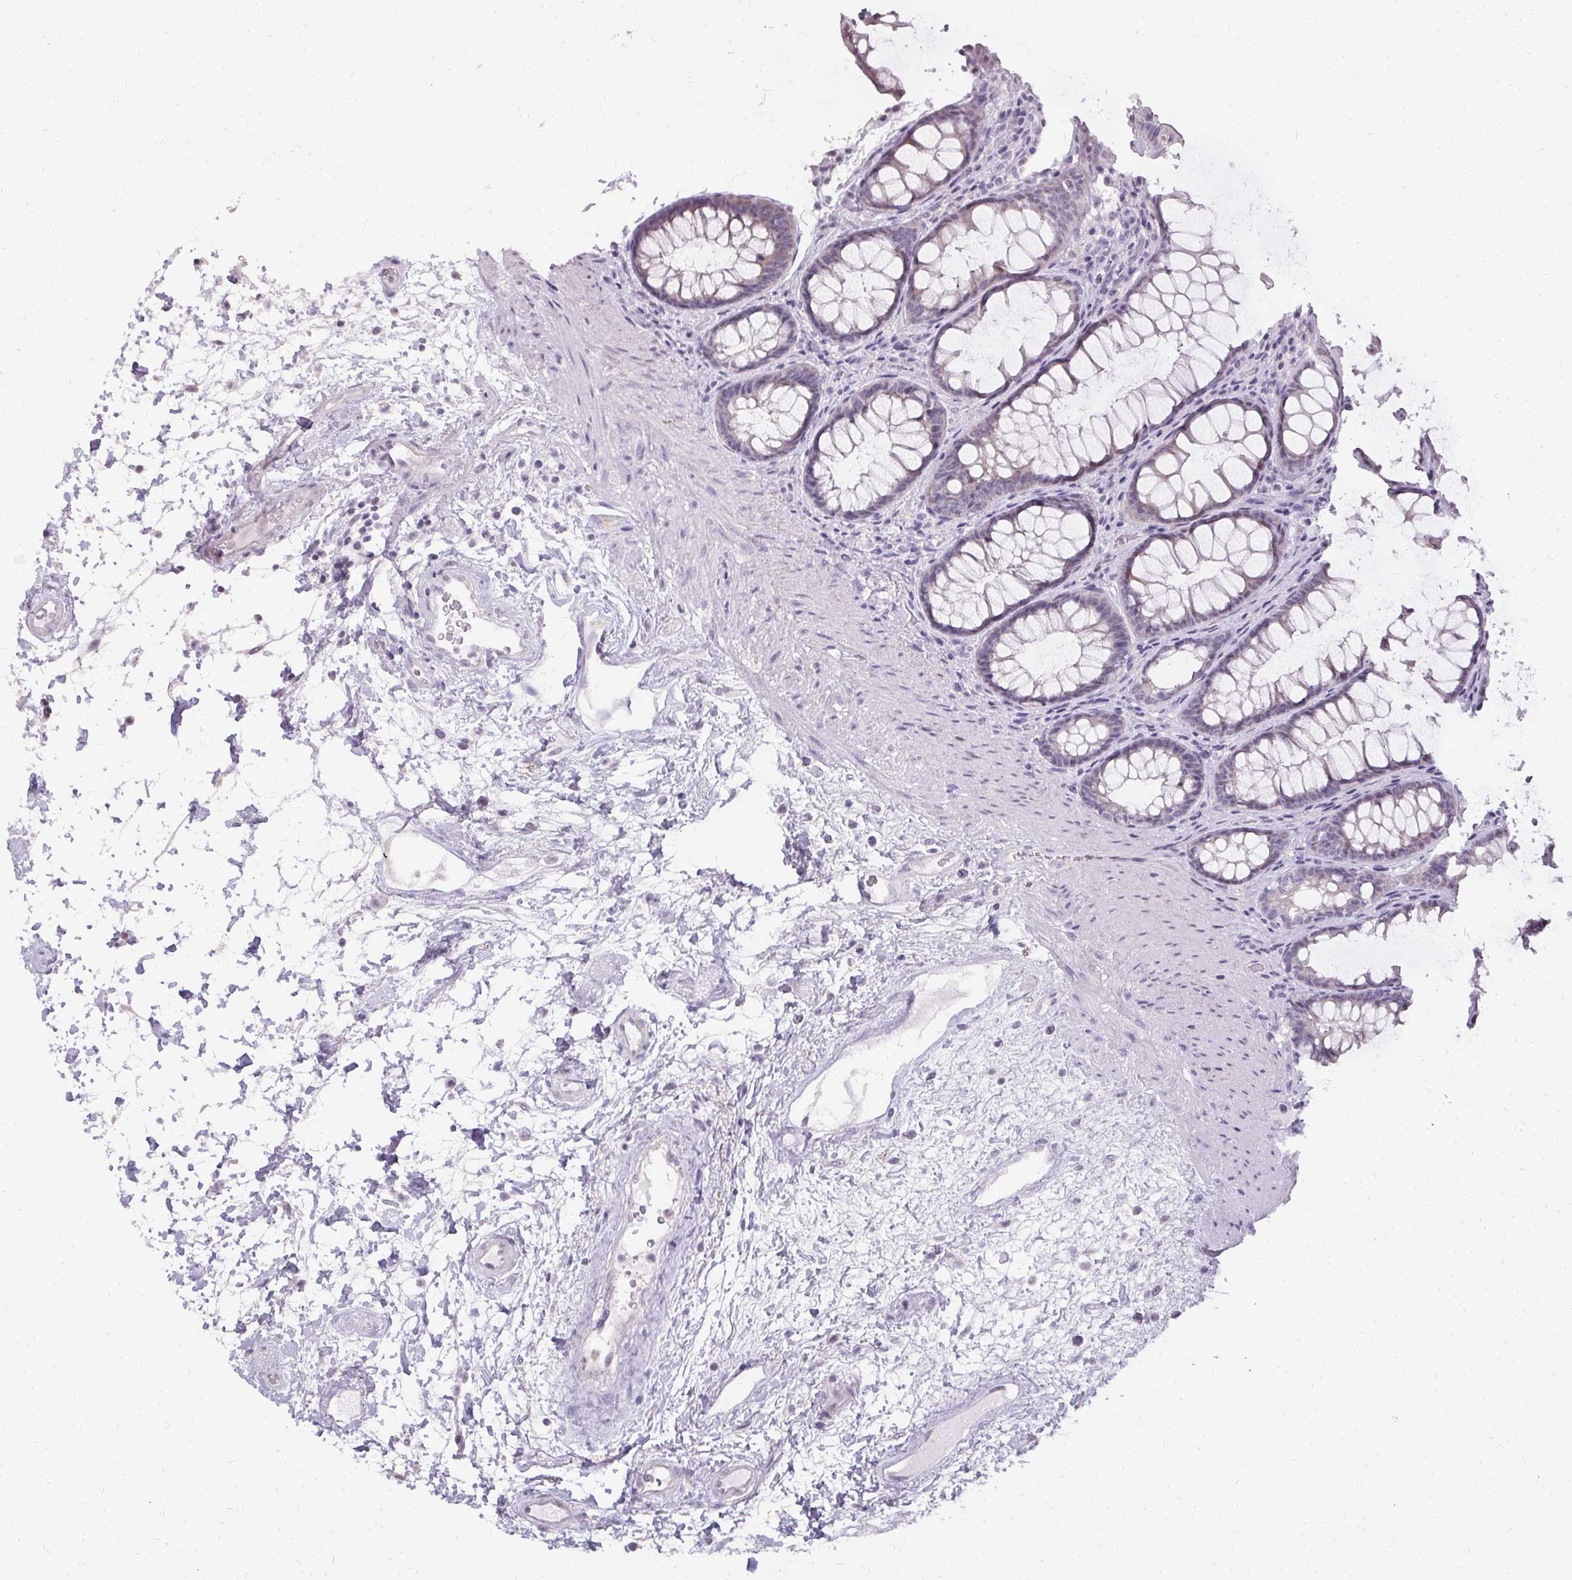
{"staining": {"intensity": "negative", "quantity": "none", "location": "none"}, "tissue": "rectum", "cell_type": "Glandular cells", "image_type": "normal", "snomed": [{"axis": "morphology", "description": "Normal tissue, NOS"}, {"axis": "topography", "description": "Rectum"}], "caption": "Immunohistochemical staining of benign human rectum shows no significant expression in glandular cells. (Stains: DAB immunohistochemistry (IHC) with hematoxylin counter stain, Microscopy: brightfield microscopy at high magnification).", "gene": "PMEL", "patient": {"sex": "male", "age": 72}}